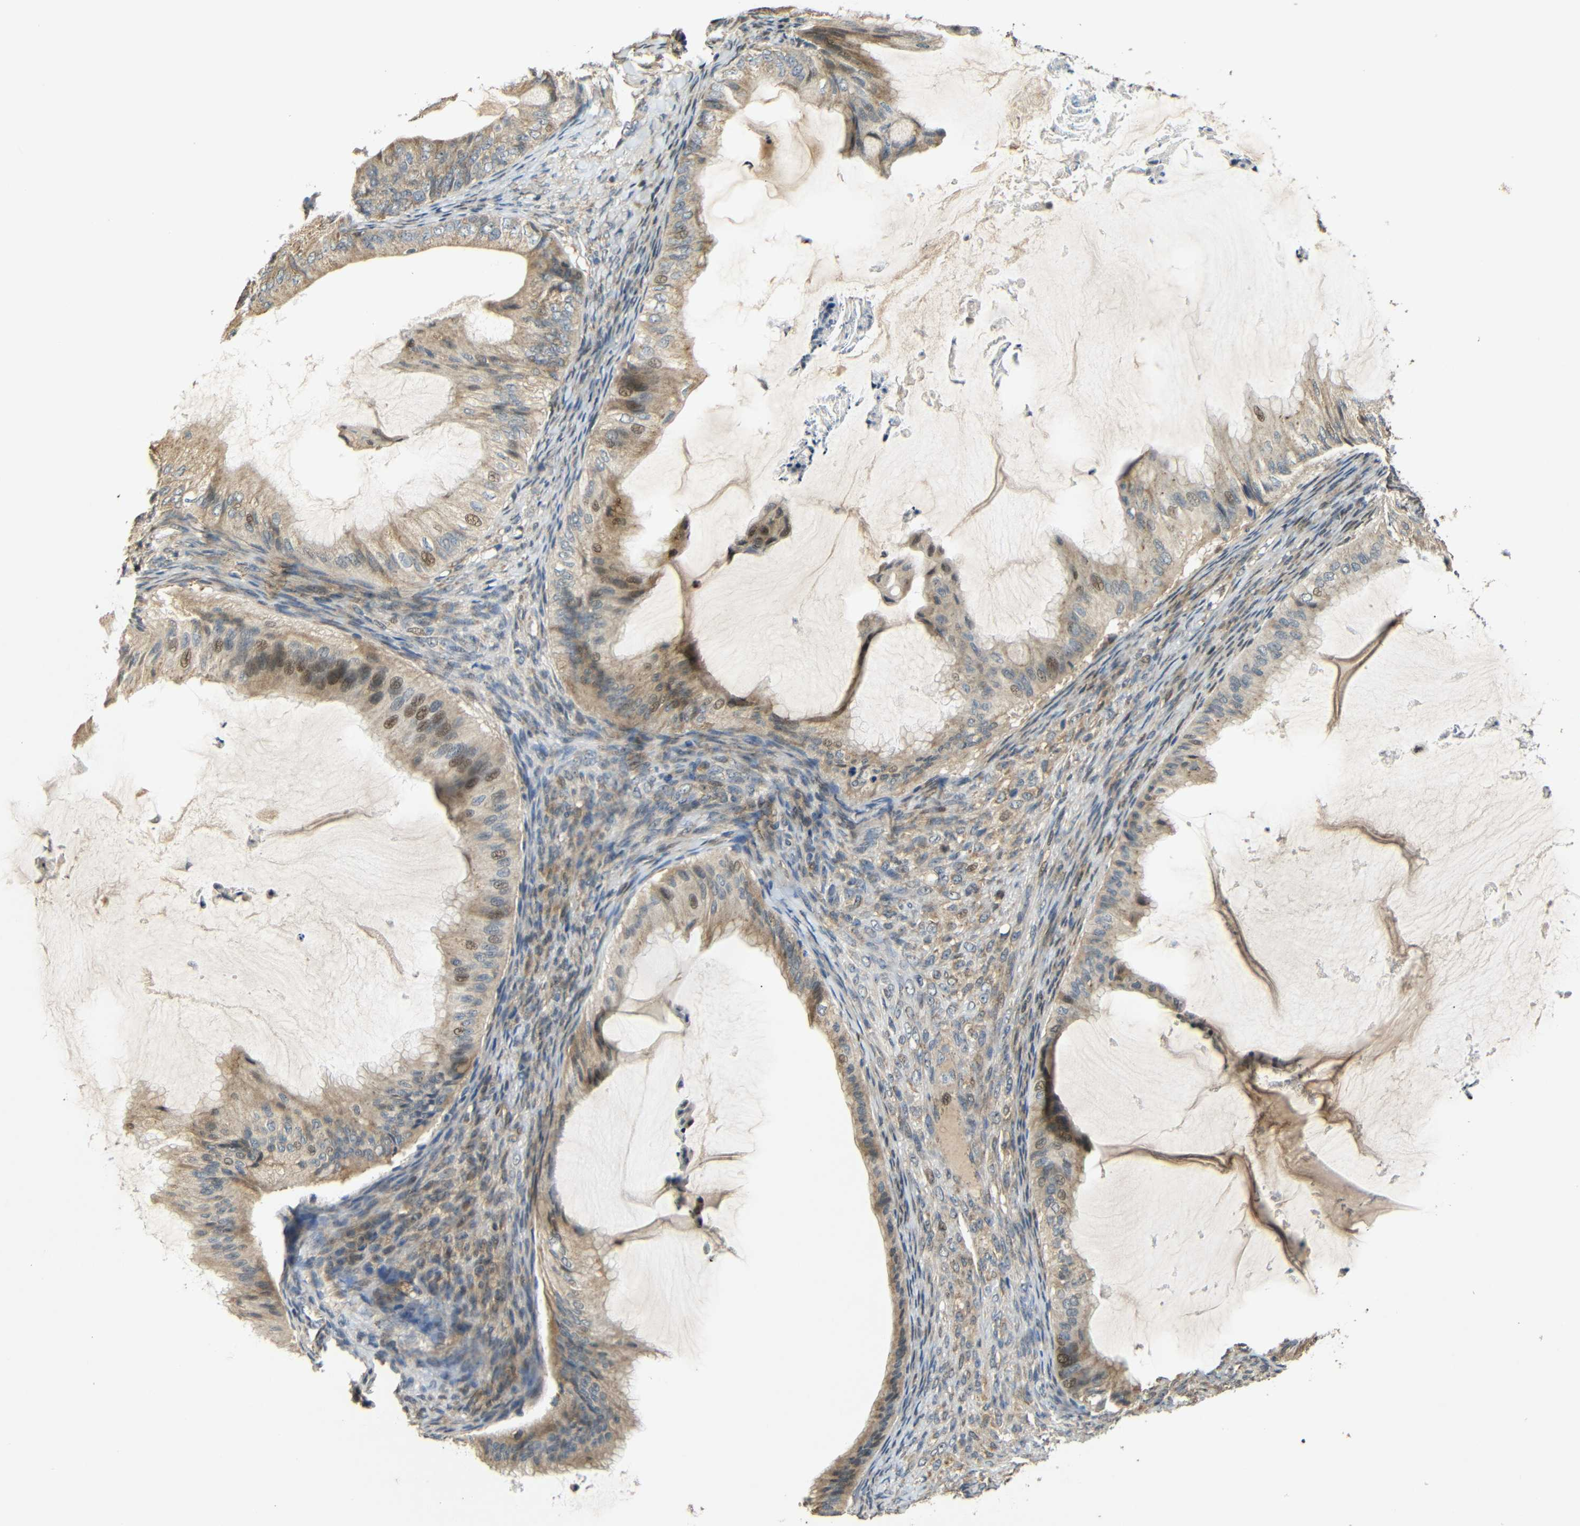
{"staining": {"intensity": "moderate", "quantity": ">75%", "location": "cytoplasmic/membranous,nuclear"}, "tissue": "ovarian cancer", "cell_type": "Tumor cells", "image_type": "cancer", "snomed": [{"axis": "morphology", "description": "Cystadenocarcinoma, mucinous, NOS"}, {"axis": "topography", "description": "Ovary"}], "caption": "Ovarian mucinous cystadenocarcinoma tissue reveals moderate cytoplasmic/membranous and nuclear expression in about >75% of tumor cells (brown staining indicates protein expression, while blue staining denotes nuclei).", "gene": "KAZALD1", "patient": {"sex": "female", "age": 61}}